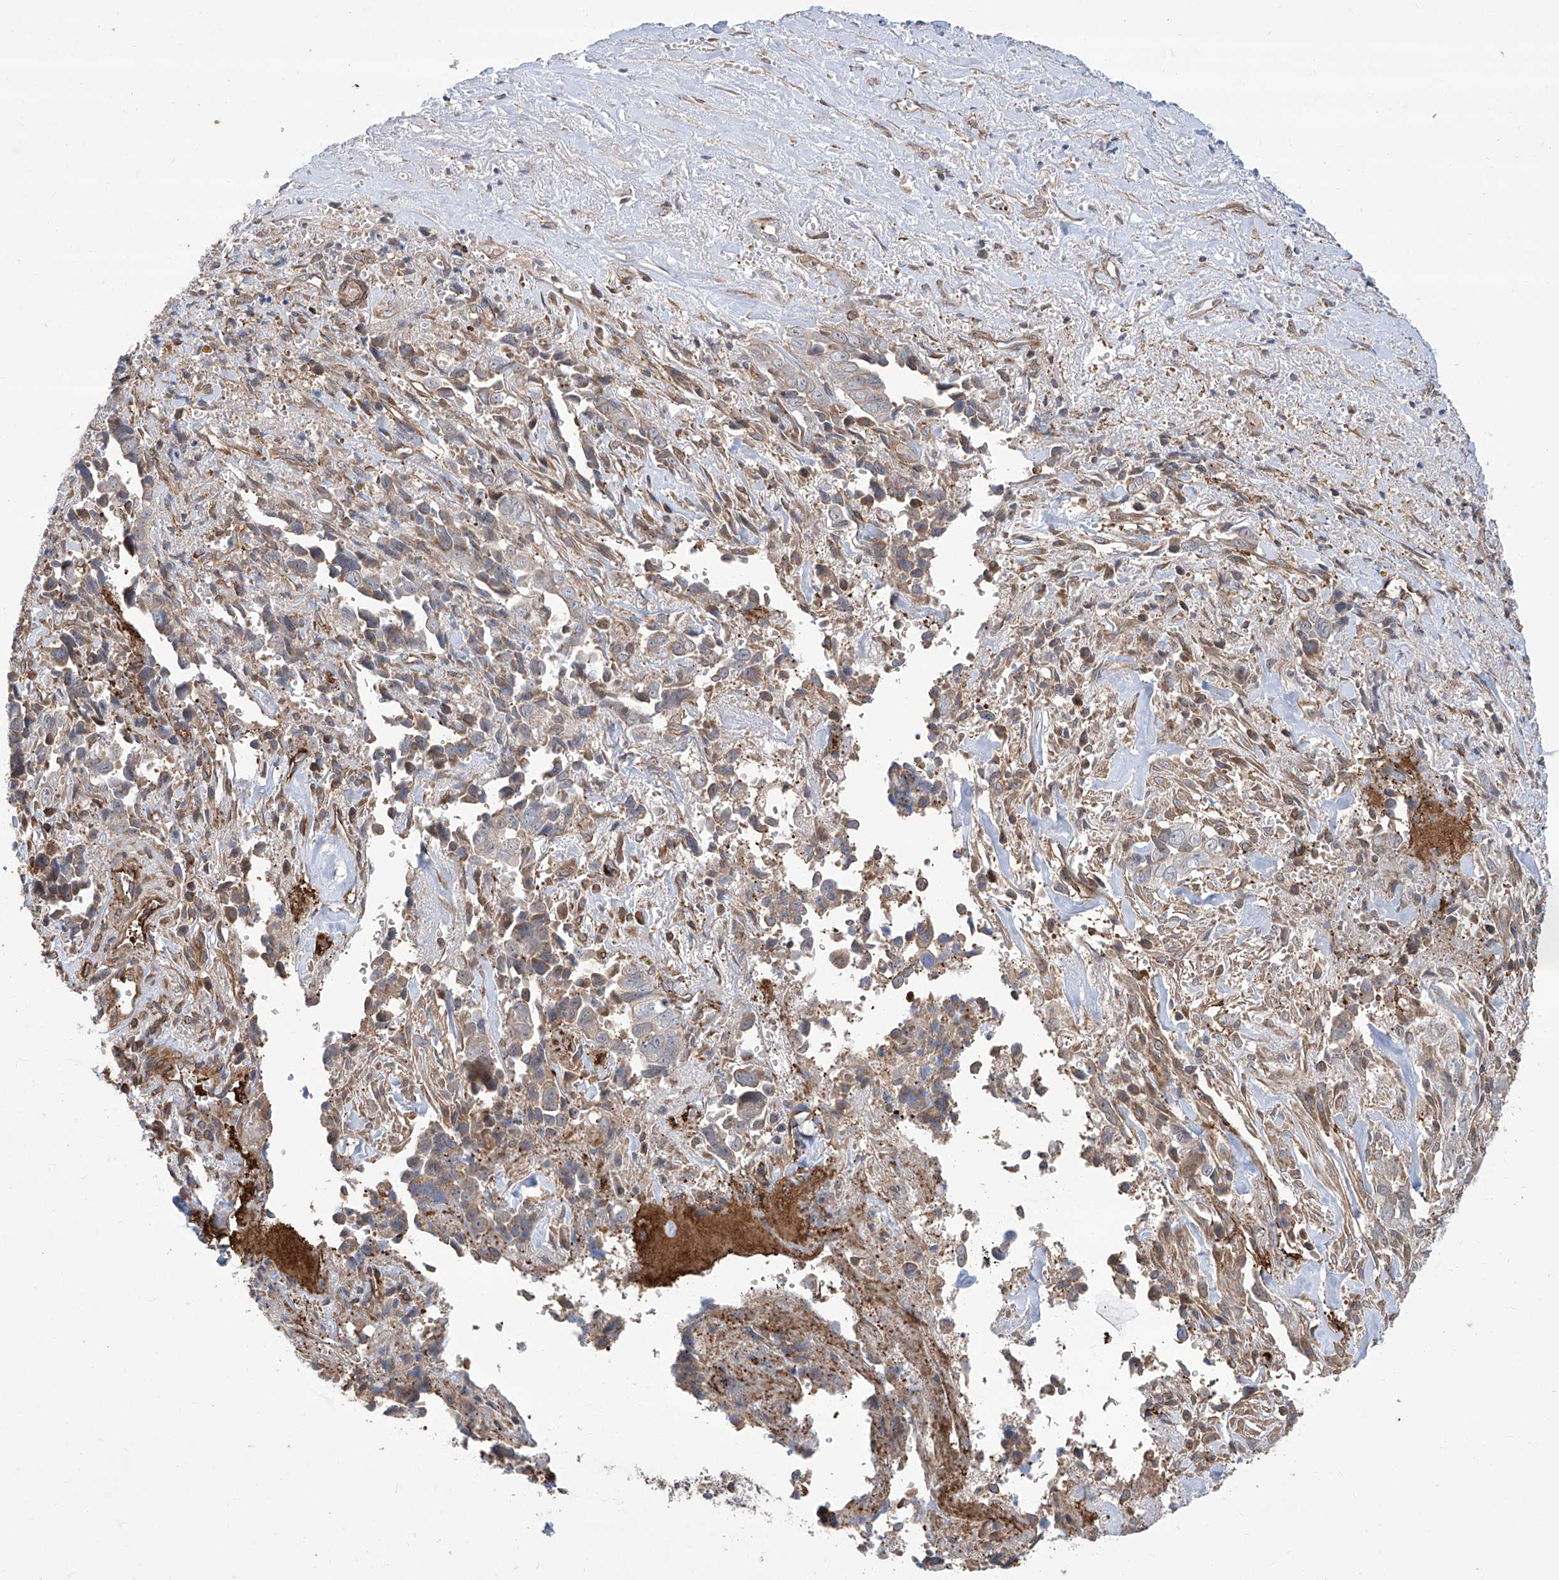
{"staining": {"intensity": "weak", "quantity": ">75%", "location": "cytoplasmic/membranous"}, "tissue": "liver cancer", "cell_type": "Tumor cells", "image_type": "cancer", "snomed": [{"axis": "morphology", "description": "Cholangiocarcinoma"}, {"axis": "topography", "description": "Liver"}], "caption": "Protein positivity by IHC exhibits weak cytoplasmic/membranous positivity in approximately >75% of tumor cells in liver cholangiocarcinoma.", "gene": "APAF1", "patient": {"sex": "female", "age": 79}}